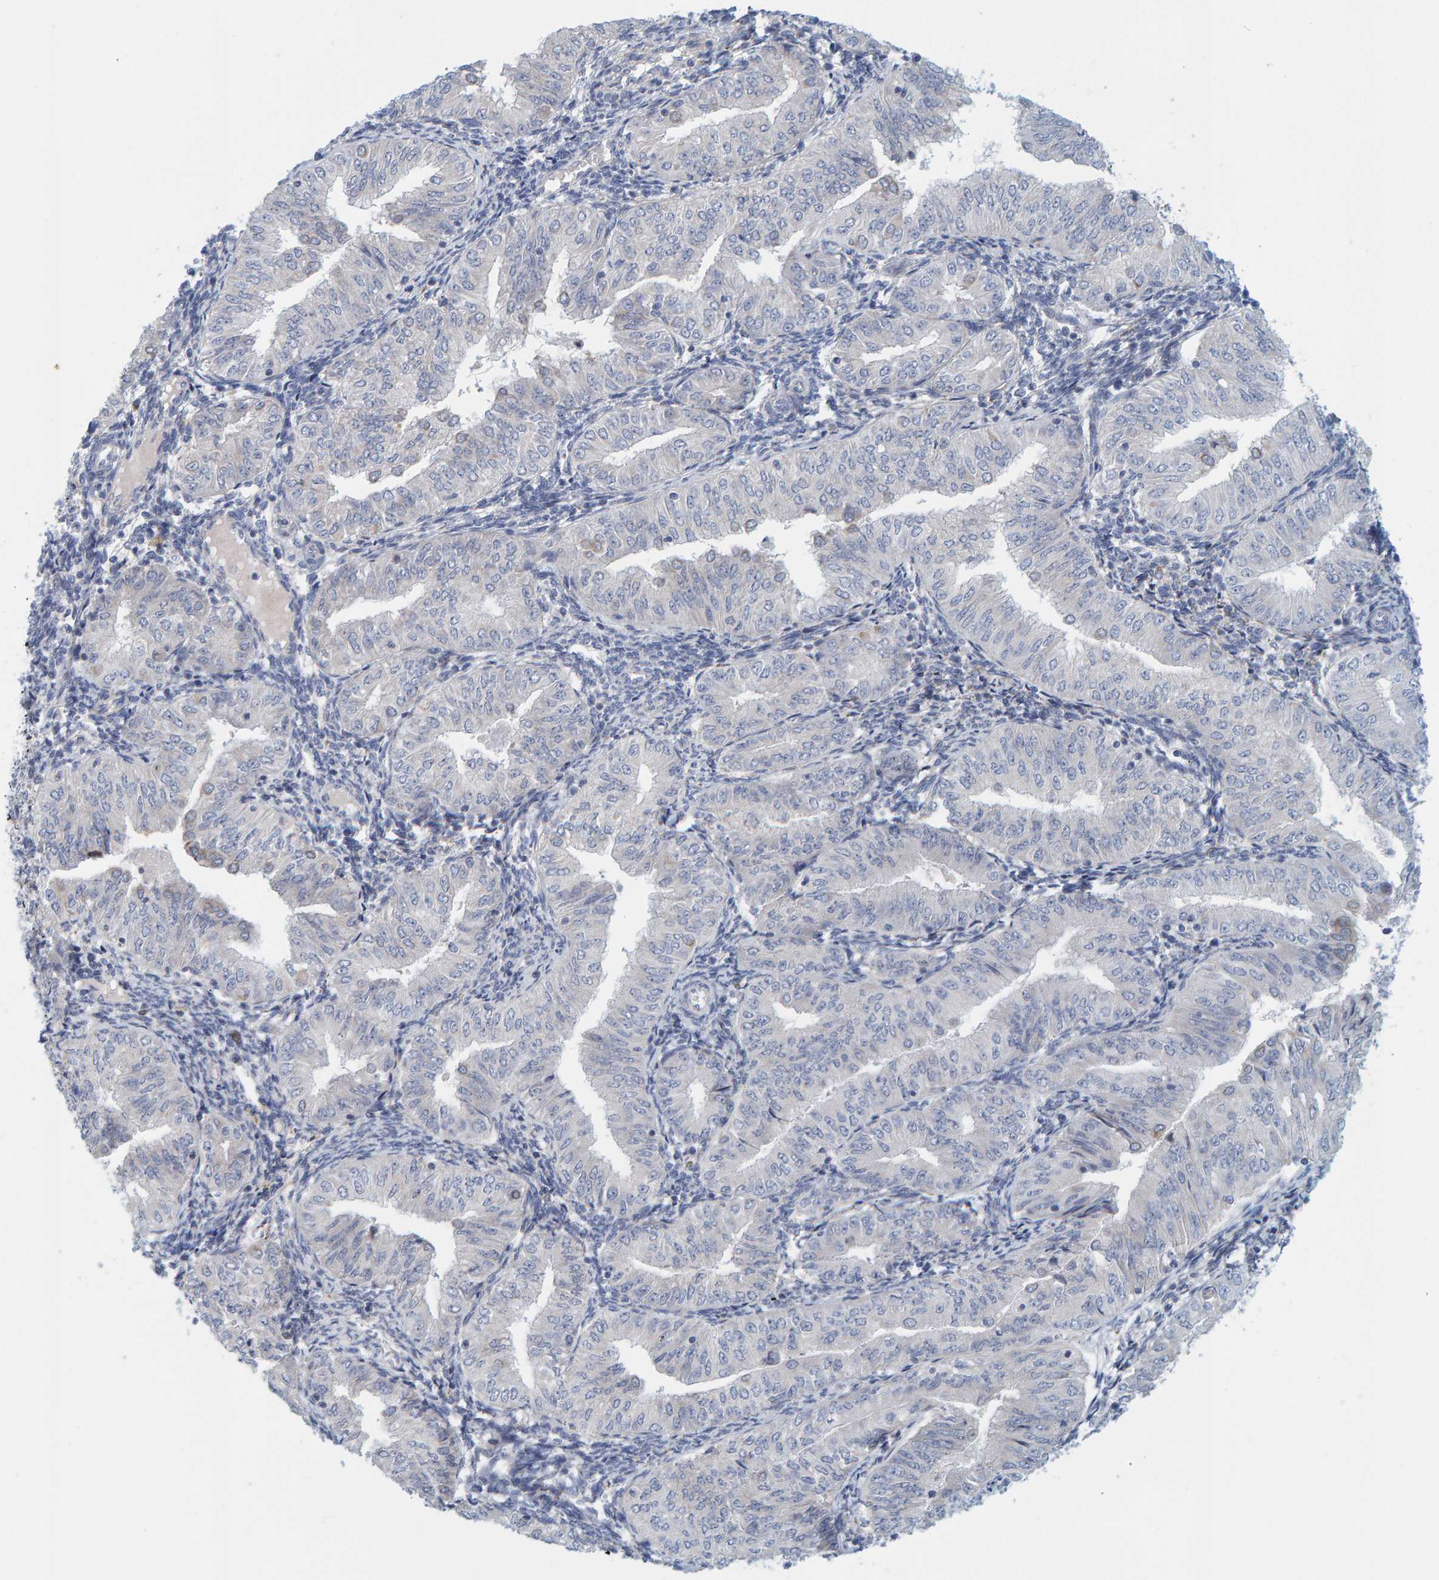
{"staining": {"intensity": "negative", "quantity": "none", "location": "none"}, "tissue": "endometrial cancer", "cell_type": "Tumor cells", "image_type": "cancer", "snomed": [{"axis": "morphology", "description": "Normal tissue, NOS"}, {"axis": "morphology", "description": "Adenocarcinoma, NOS"}, {"axis": "topography", "description": "Endometrium"}], "caption": "Endometrial cancer (adenocarcinoma) was stained to show a protein in brown. There is no significant staining in tumor cells. The staining is performed using DAB (3,3'-diaminobenzidine) brown chromogen with nuclei counter-stained in using hematoxylin.", "gene": "ZC3H3", "patient": {"sex": "female", "age": 53}}